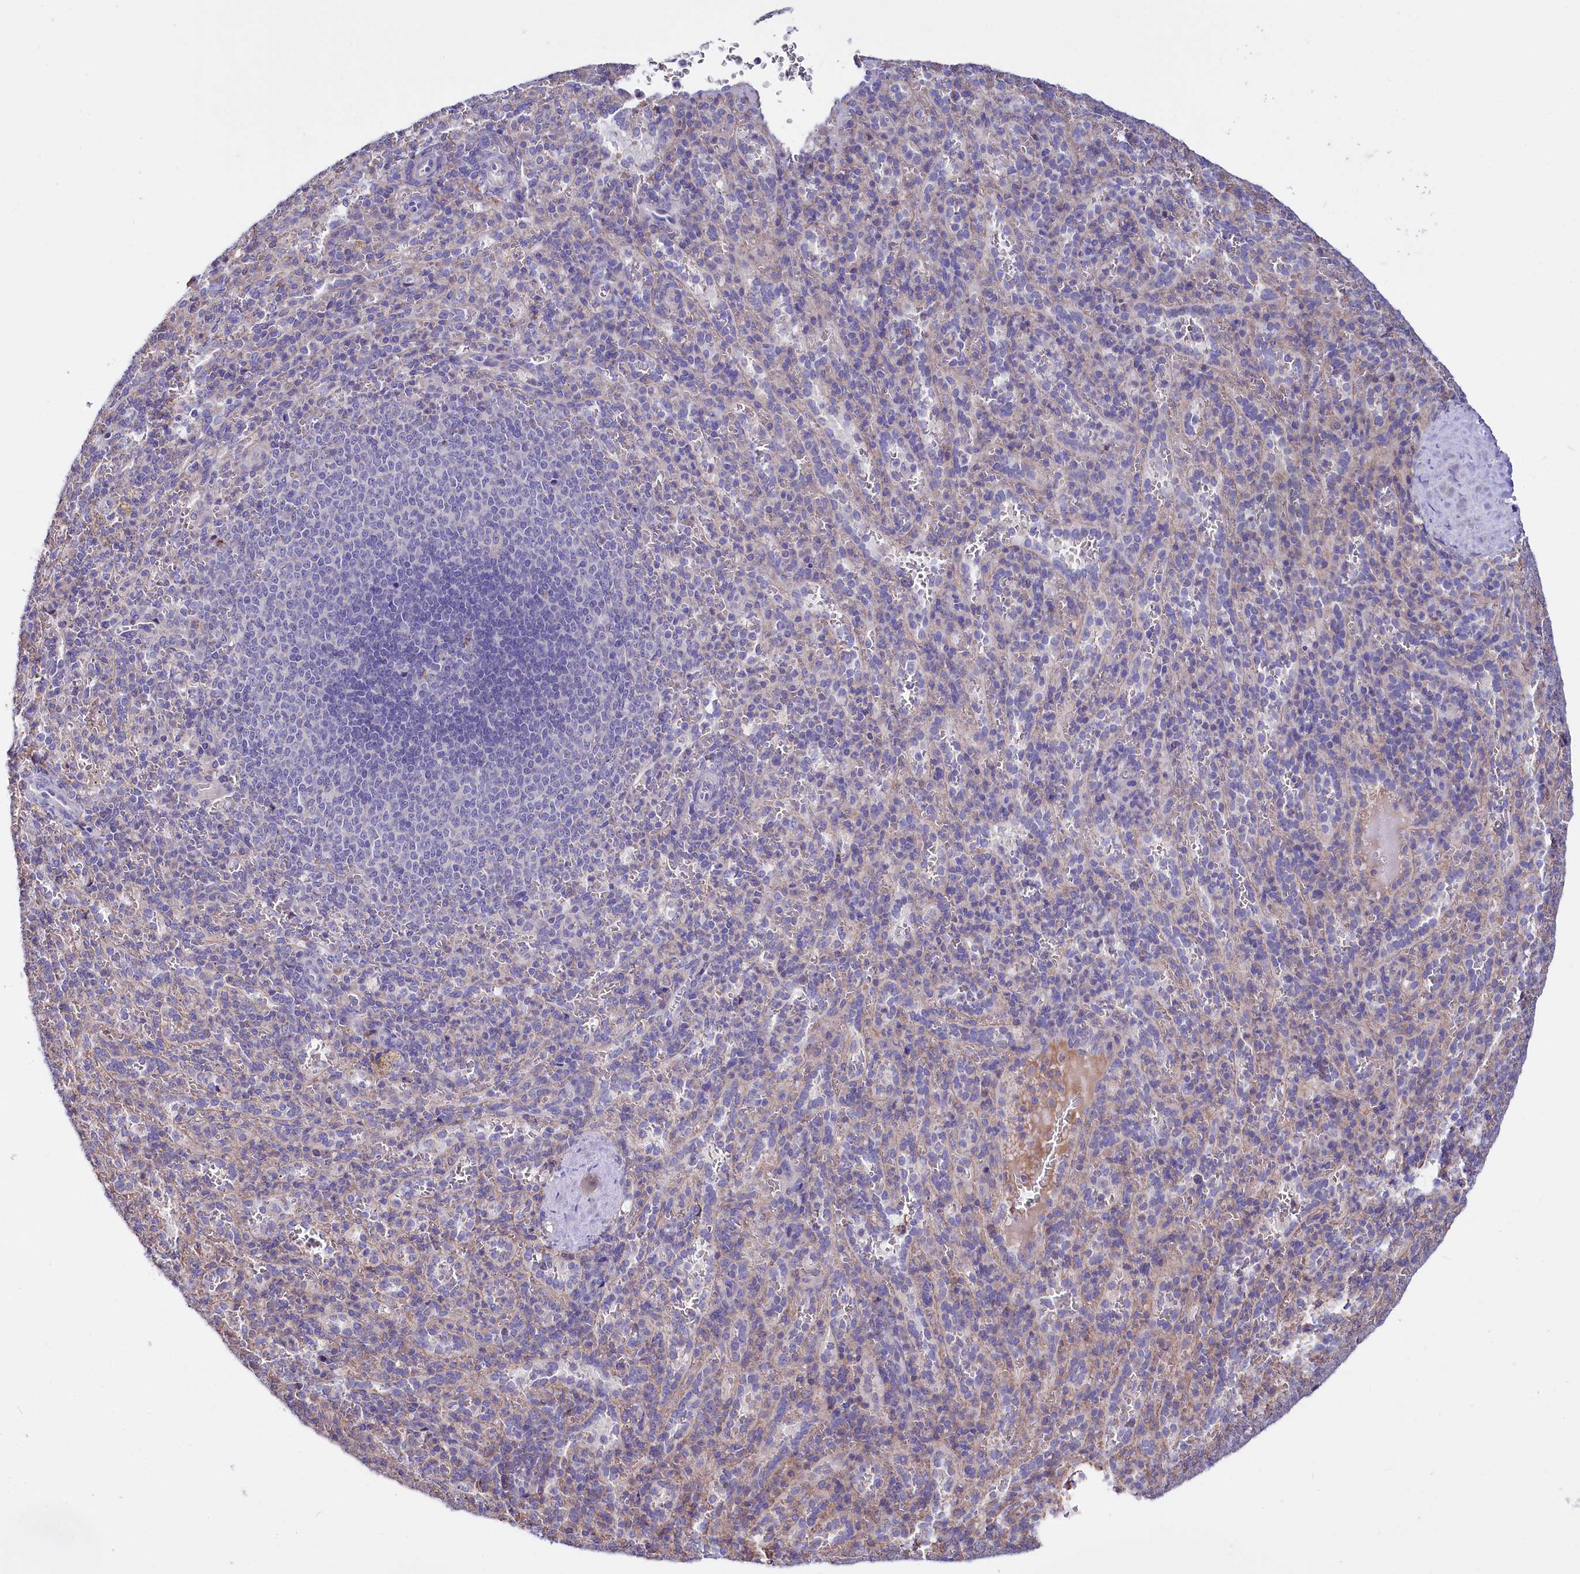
{"staining": {"intensity": "weak", "quantity": "<25%", "location": "cytoplasmic/membranous"}, "tissue": "spleen", "cell_type": "Cells in red pulp", "image_type": "normal", "snomed": [{"axis": "morphology", "description": "Normal tissue, NOS"}, {"axis": "topography", "description": "Spleen"}], "caption": "Immunohistochemical staining of benign spleen reveals no significant staining in cells in red pulp.", "gene": "RPUSD3", "patient": {"sex": "female", "age": 21}}